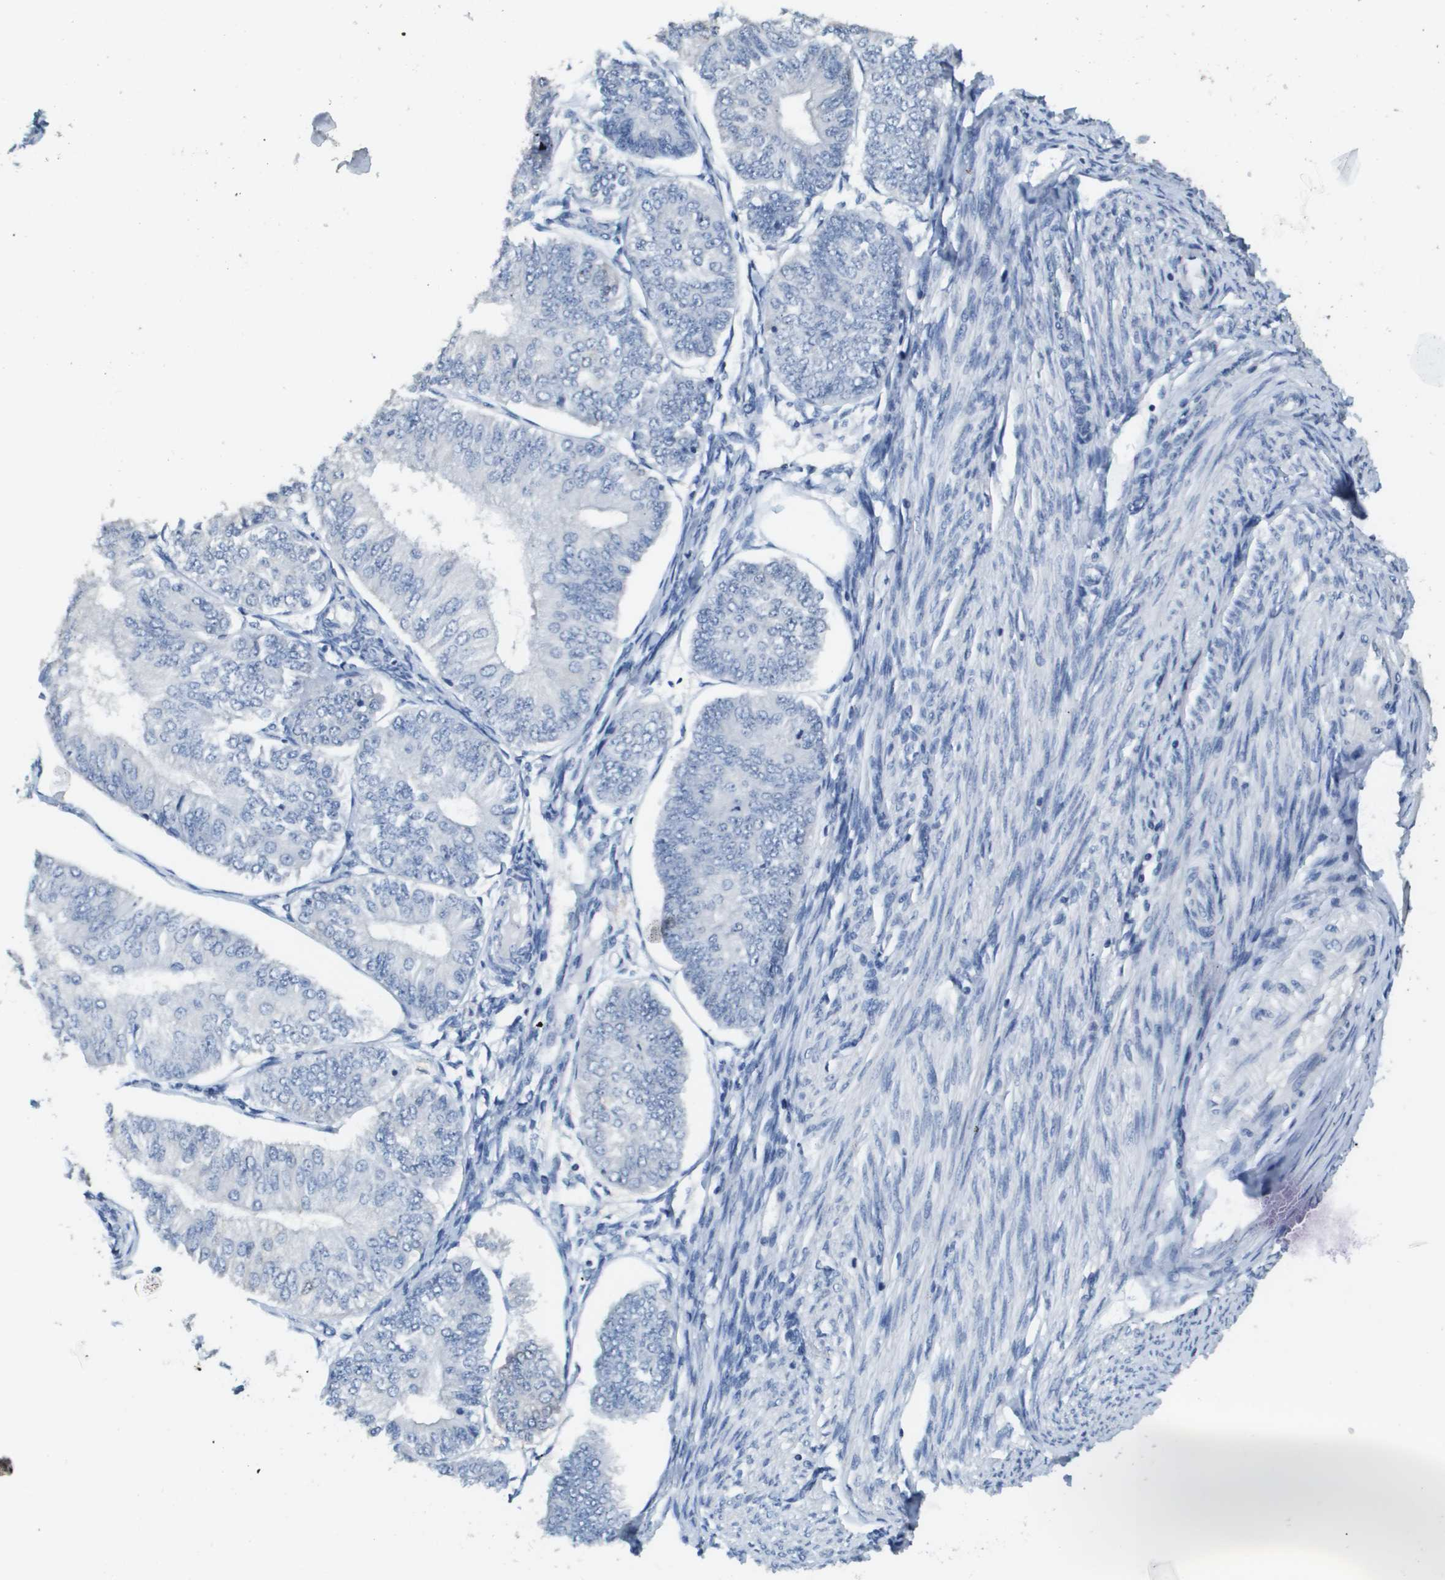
{"staining": {"intensity": "negative", "quantity": "none", "location": "none"}, "tissue": "endometrial cancer", "cell_type": "Tumor cells", "image_type": "cancer", "snomed": [{"axis": "morphology", "description": "Adenocarcinoma, NOS"}, {"axis": "topography", "description": "Endometrium"}], "caption": "A high-resolution histopathology image shows IHC staining of endometrial cancer, which displays no significant staining in tumor cells.", "gene": "MT3", "patient": {"sex": "female", "age": 58}}